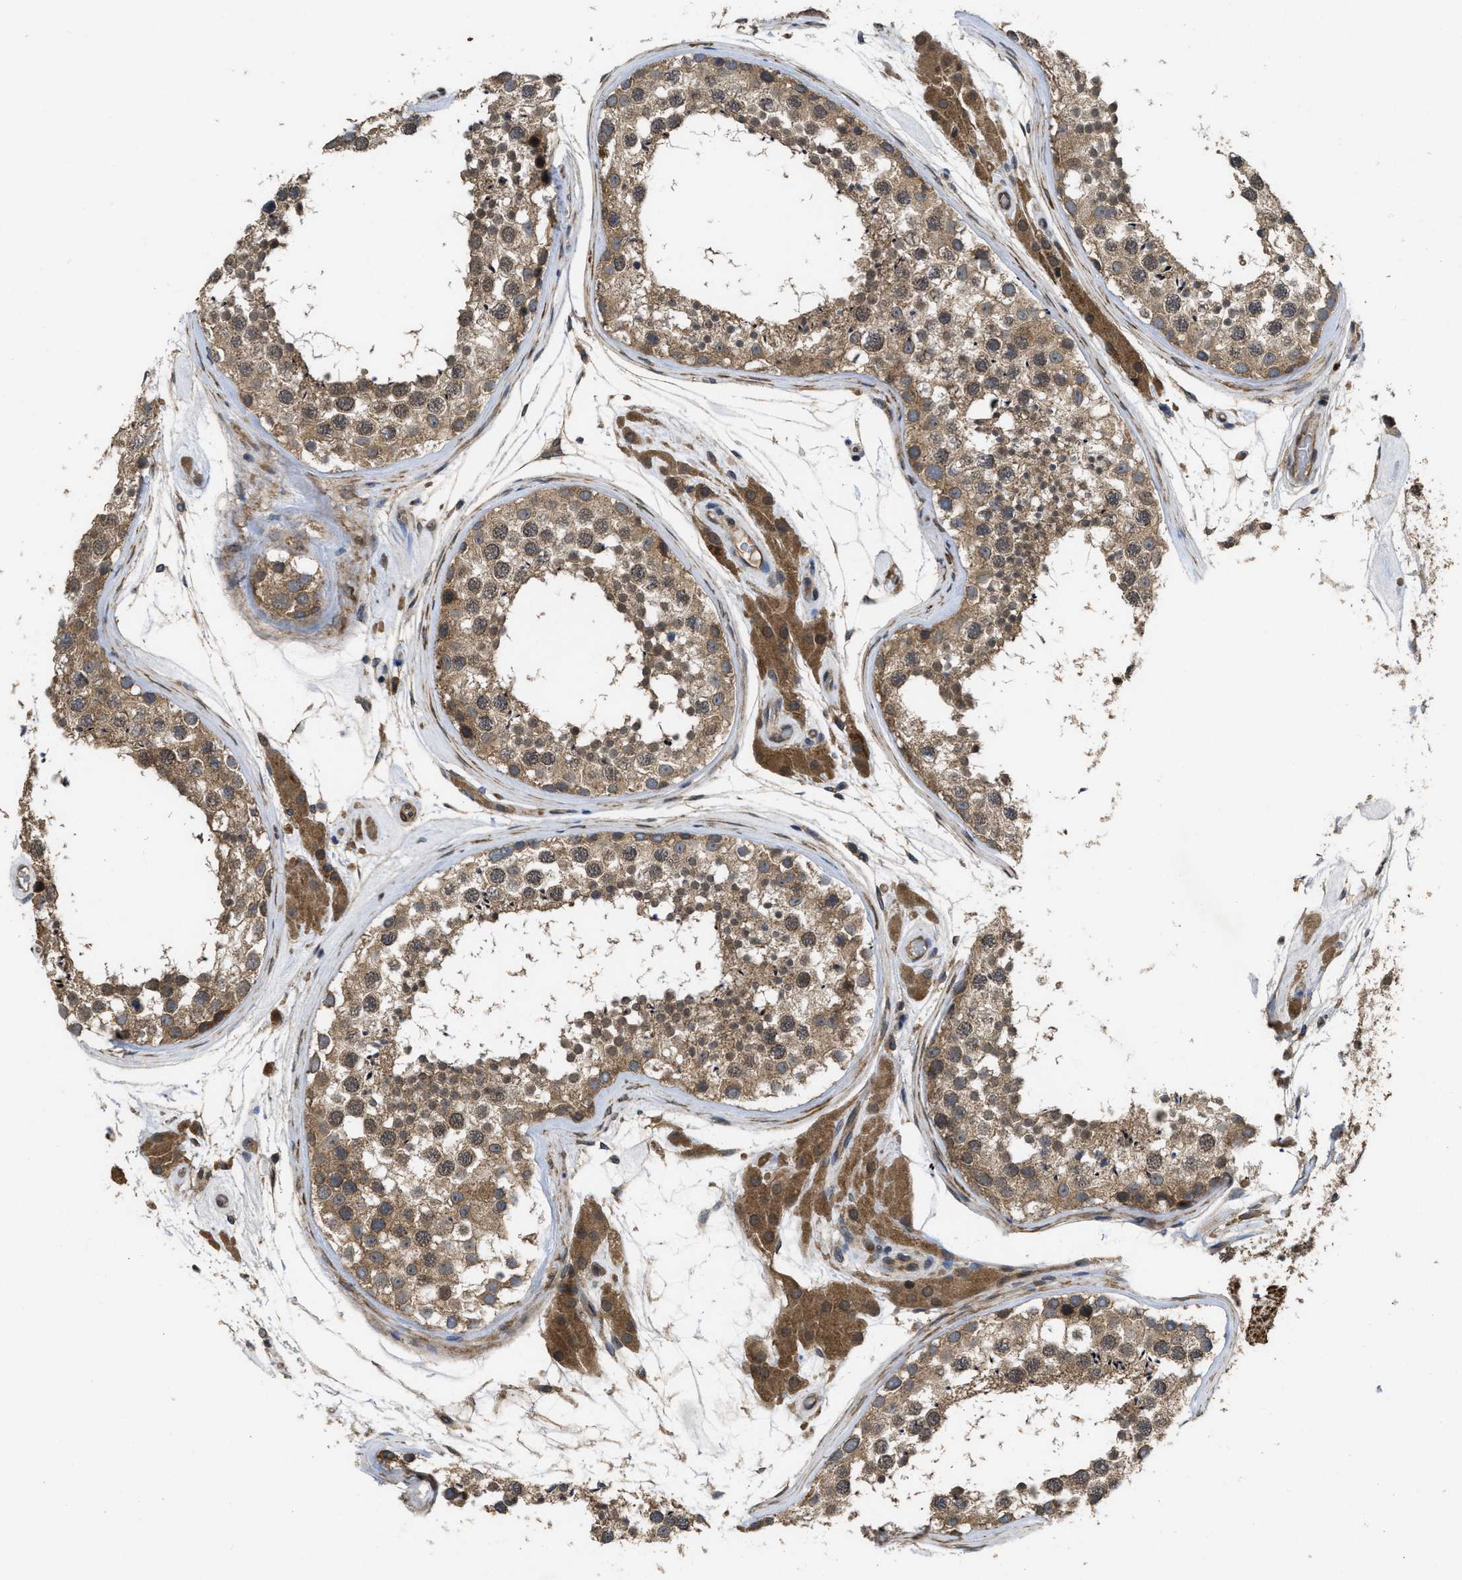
{"staining": {"intensity": "moderate", "quantity": ">75%", "location": "cytoplasmic/membranous"}, "tissue": "testis", "cell_type": "Cells in seminiferous ducts", "image_type": "normal", "snomed": [{"axis": "morphology", "description": "Normal tissue, NOS"}, {"axis": "topography", "description": "Testis"}], "caption": "The histopathology image demonstrates immunohistochemical staining of unremarkable testis. There is moderate cytoplasmic/membranous staining is seen in approximately >75% of cells in seminiferous ducts. (DAB = brown stain, brightfield microscopy at high magnification).", "gene": "FZD6", "patient": {"sex": "male", "age": 46}}